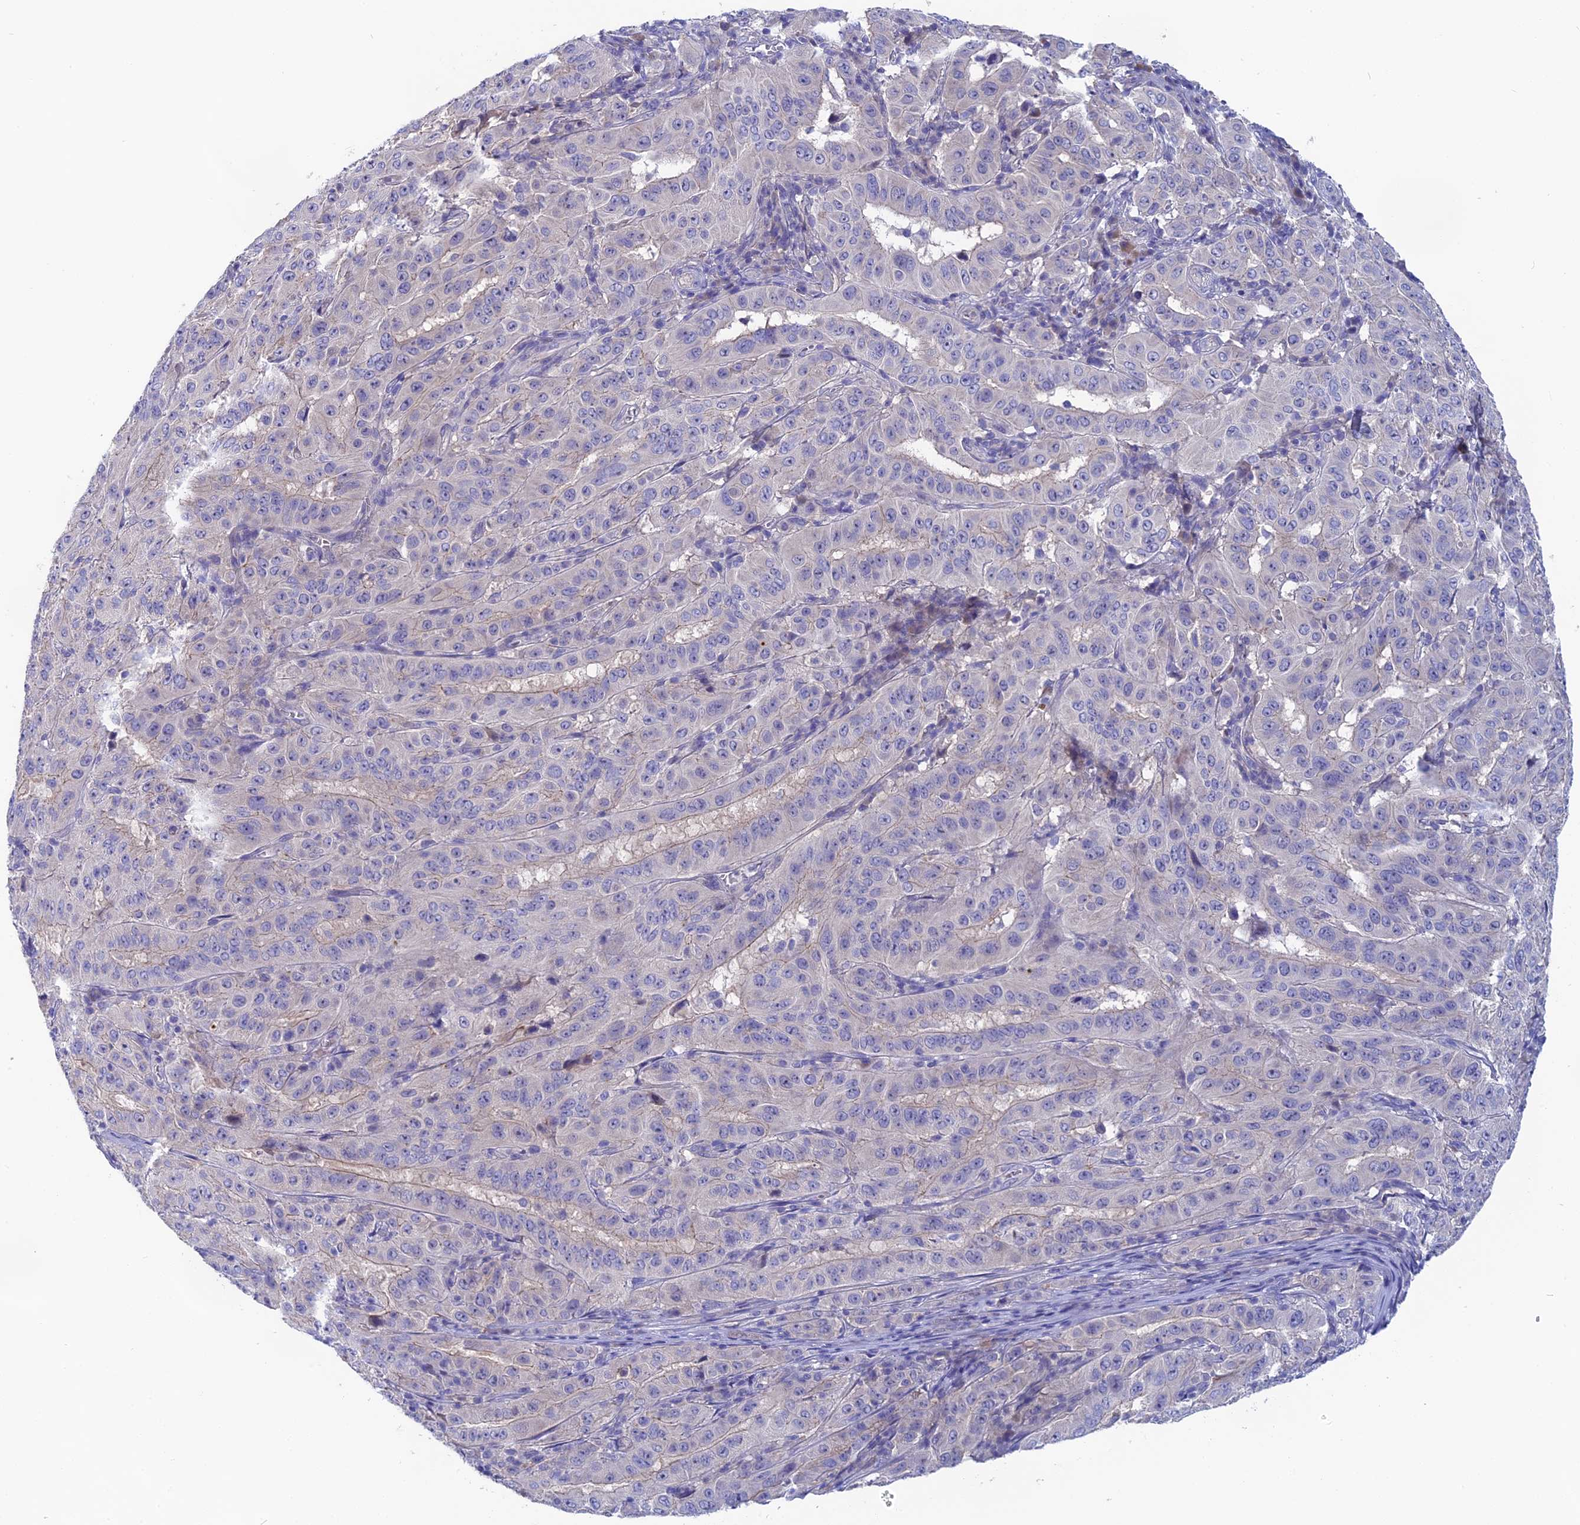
{"staining": {"intensity": "negative", "quantity": "none", "location": "none"}, "tissue": "pancreatic cancer", "cell_type": "Tumor cells", "image_type": "cancer", "snomed": [{"axis": "morphology", "description": "Adenocarcinoma, NOS"}, {"axis": "topography", "description": "Pancreas"}], "caption": "IHC of pancreatic cancer (adenocarcinoma) displays no expression in tumor cells.", "gene": "TENT4B", "patient": {"sex": "male", "age": 63}}